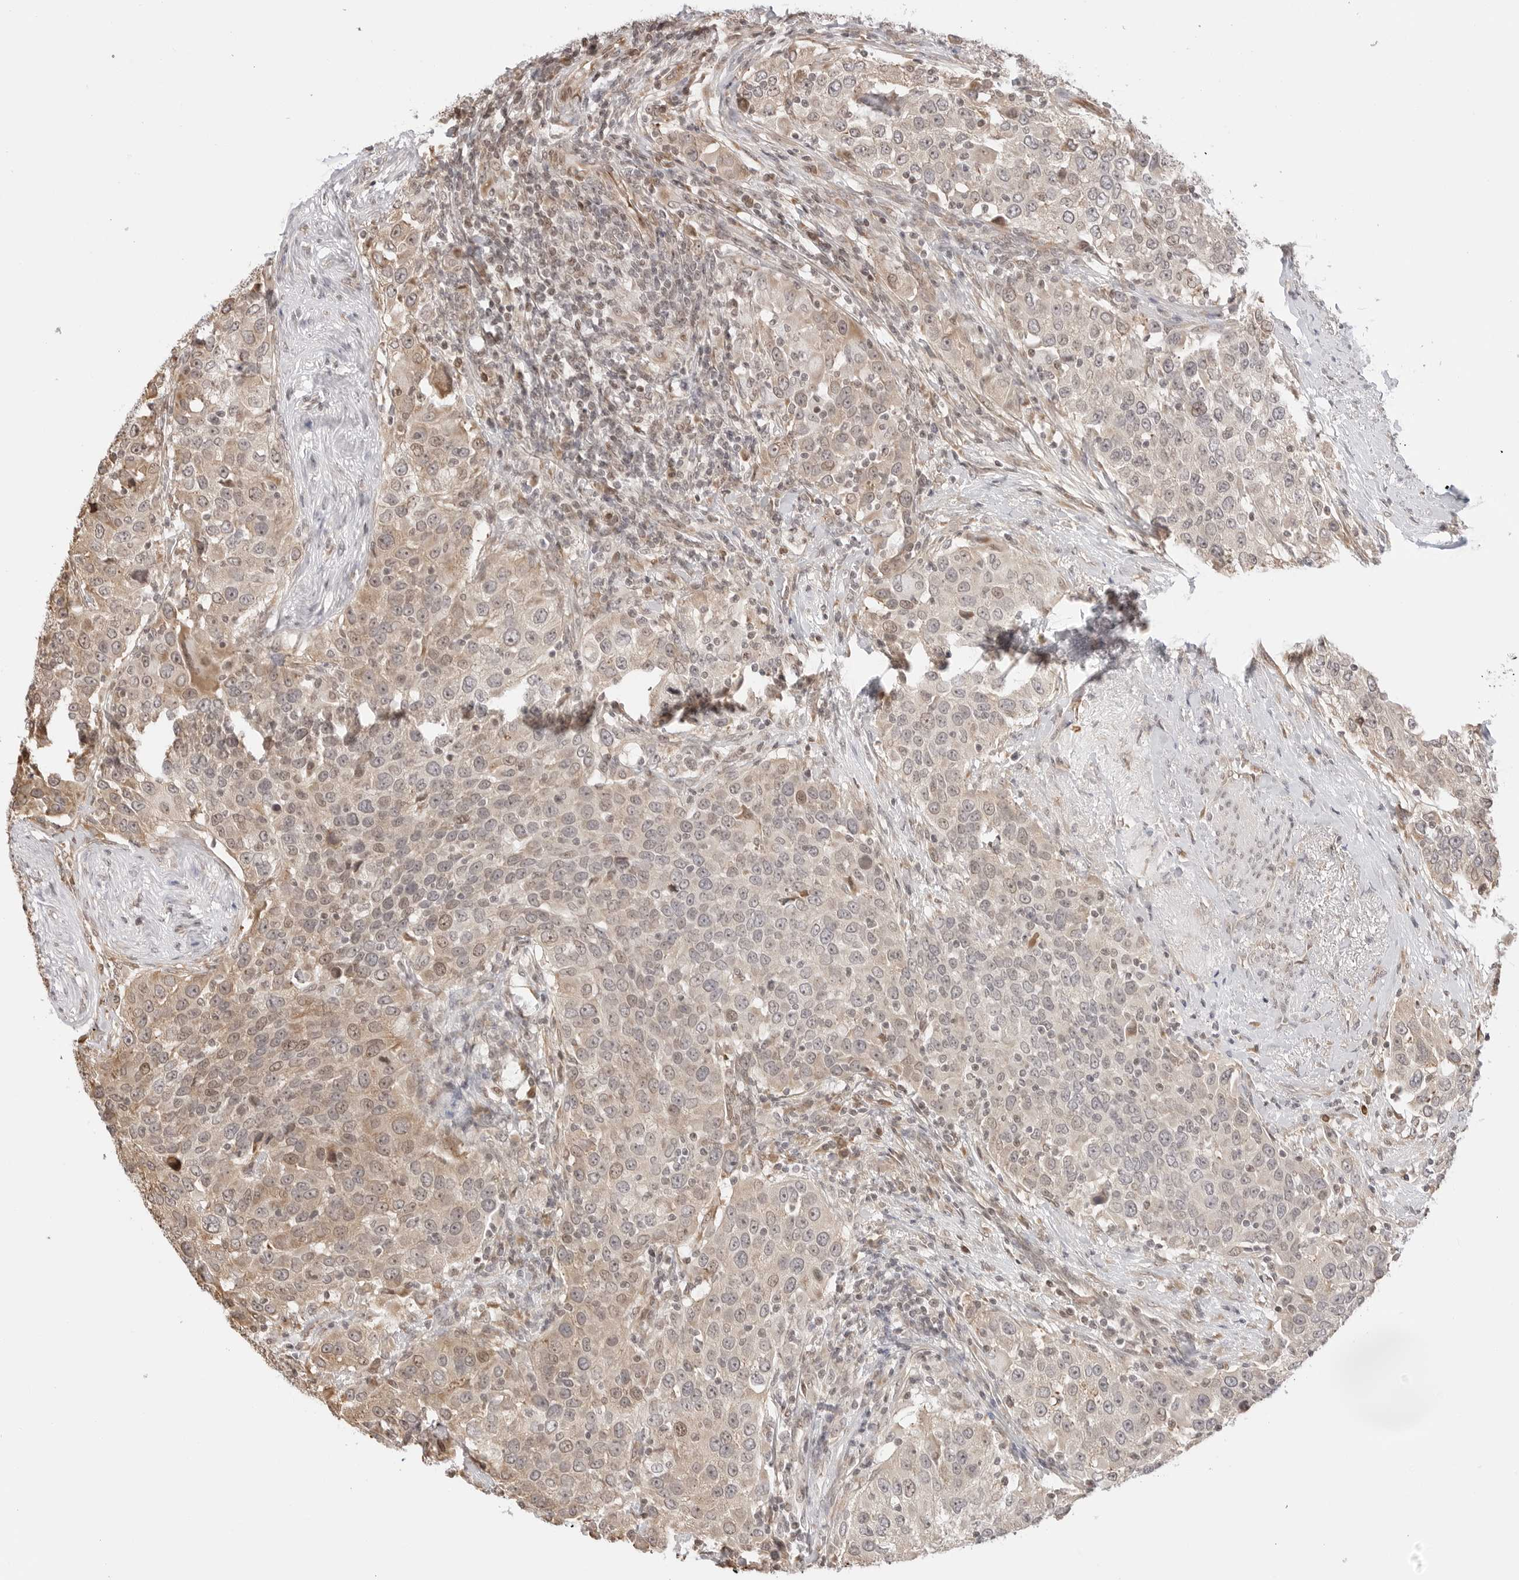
{"staining": {"intensity": "weak", "quantity": "<25%", "location": "cytoplasmic/membranous"}, "tissue": "urothelial cancer", "cell_type": "Tumor cells", "image_type": "cancer", "snomed": [{"axis": "morphology", "description": "Urothelial carcinoma, High grade"}, {"axis": "topography", "description": "Urinary bladder"}], "caption": "This is an immunohistochemistry (IHC) histopathology image of human urothelial cancer. There is no expression in tumor cells.", "gene": "FKBP14", "patient": {"sex": "female", "age": 80}}